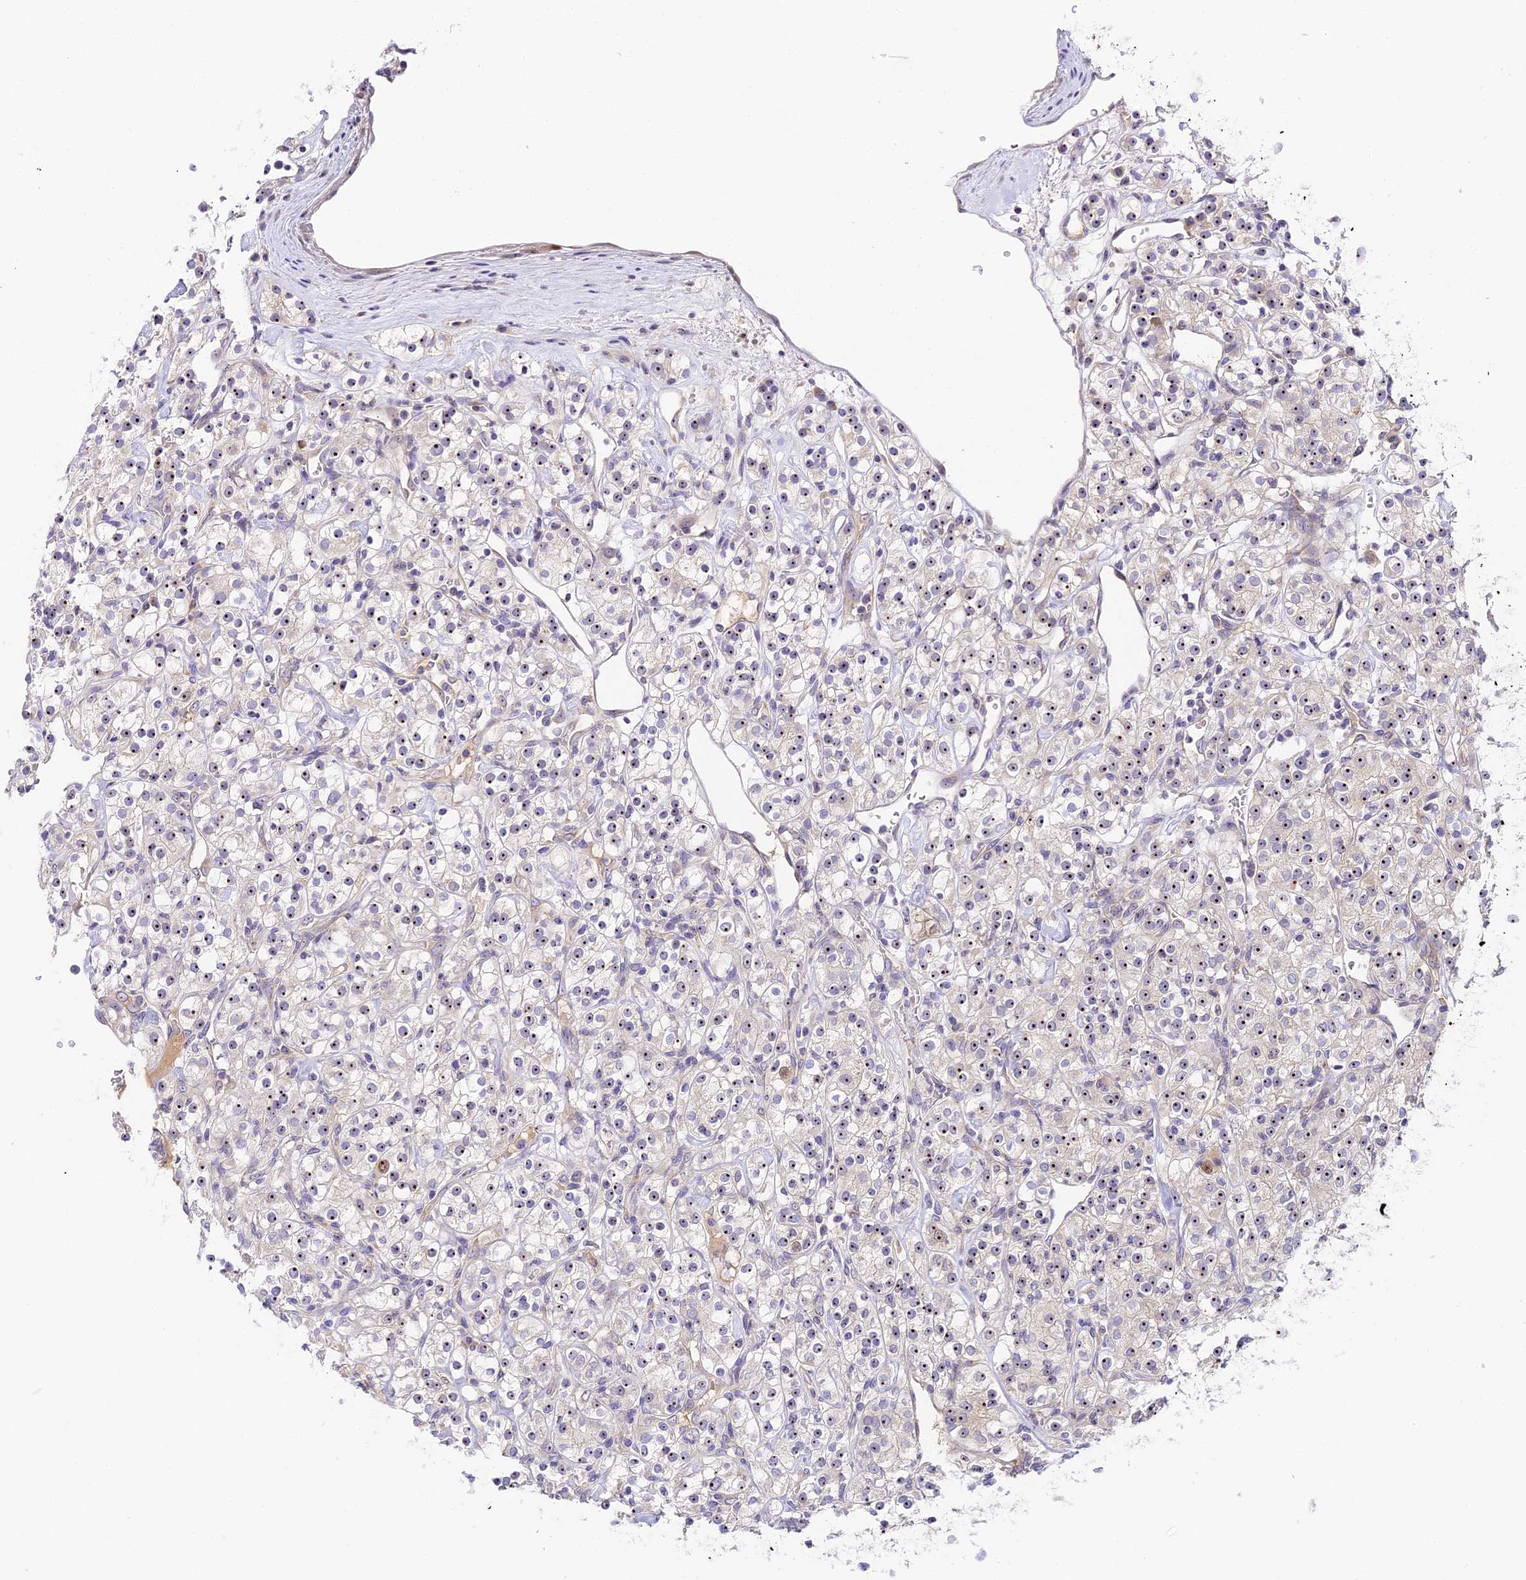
{"staining": {"intensity": "moderate", "quantity": "25%-75%", "location": "nuclear"}, "tissue": "renal cancer", "cell_type": "Tumor cells", "image_type": "cancer", "snomed": [{"axis": "morphology", "description": "Adenocarcinoma, NOS"}, {"axis": "topography", "description": "Kidney"}], "caption": "Immunohistochemistry (IHC) of human renal cancer shows medium levels of moderate nuclear expression in about 25%-75% of tumor cells.", "gene": "RAD51", "patient": {"sex": "male", "age": 77}}